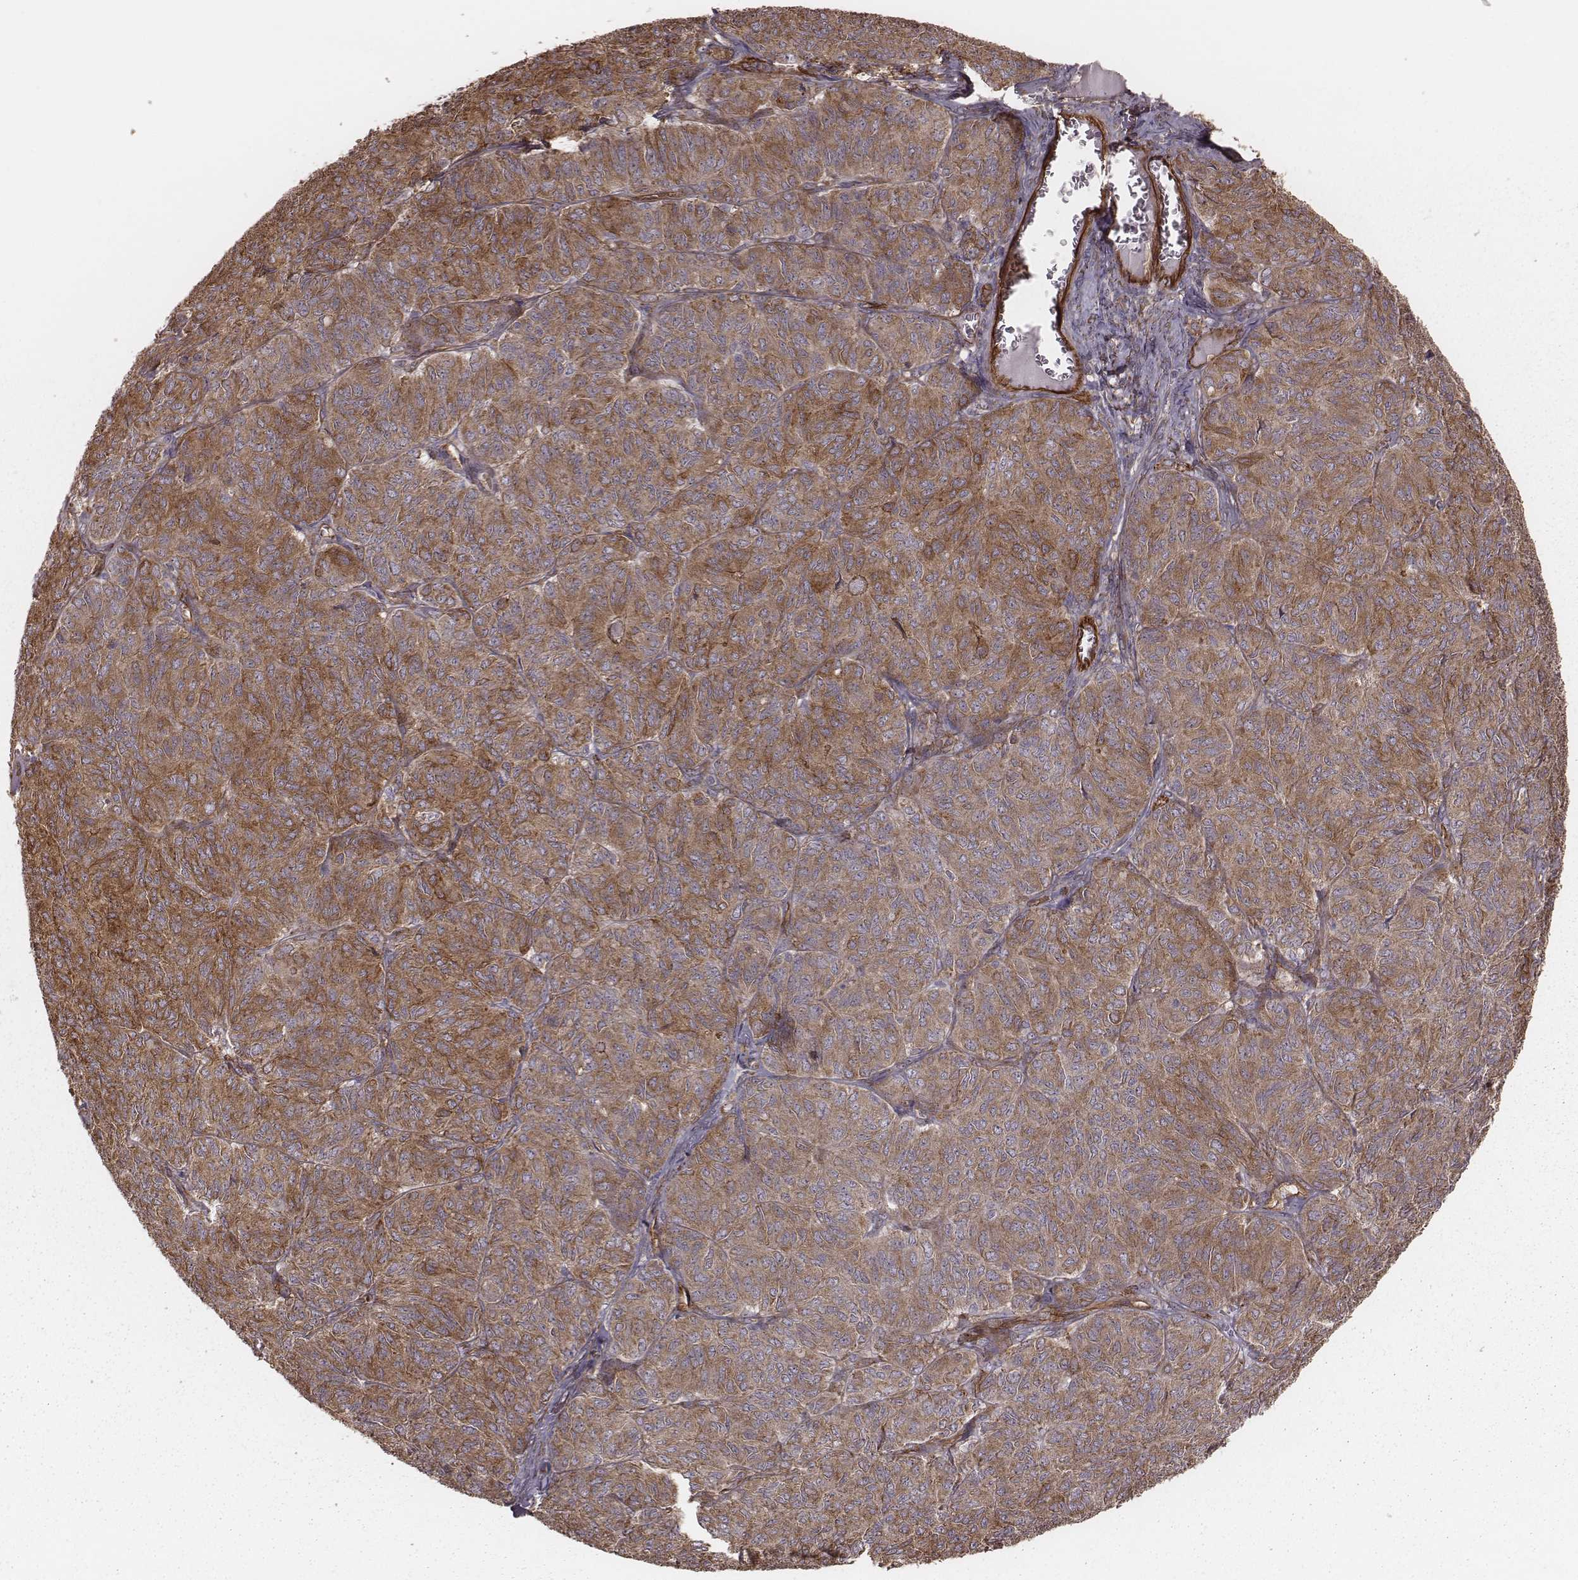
{"staining": {"intensity": "weak", "quantity": ">75%", "location": "cytoplasmic/membranous"}, "tissue": "ovarian cancer", "cell_type": "Tumor cells", "image_type": "cancer", "snomed": [{"axis": "morphology", "description": "Carcinoma, endometroid"}, {"axis": "topography", "description": "Ovary"}], "caption": "Weak cytoplasmic/membranous protein expression is present in approximately >75% of tumor cells in endometroid carcinoma (ovarian).", "gene": "PALMD", "patient": {"sex": "female", "age": 80}}